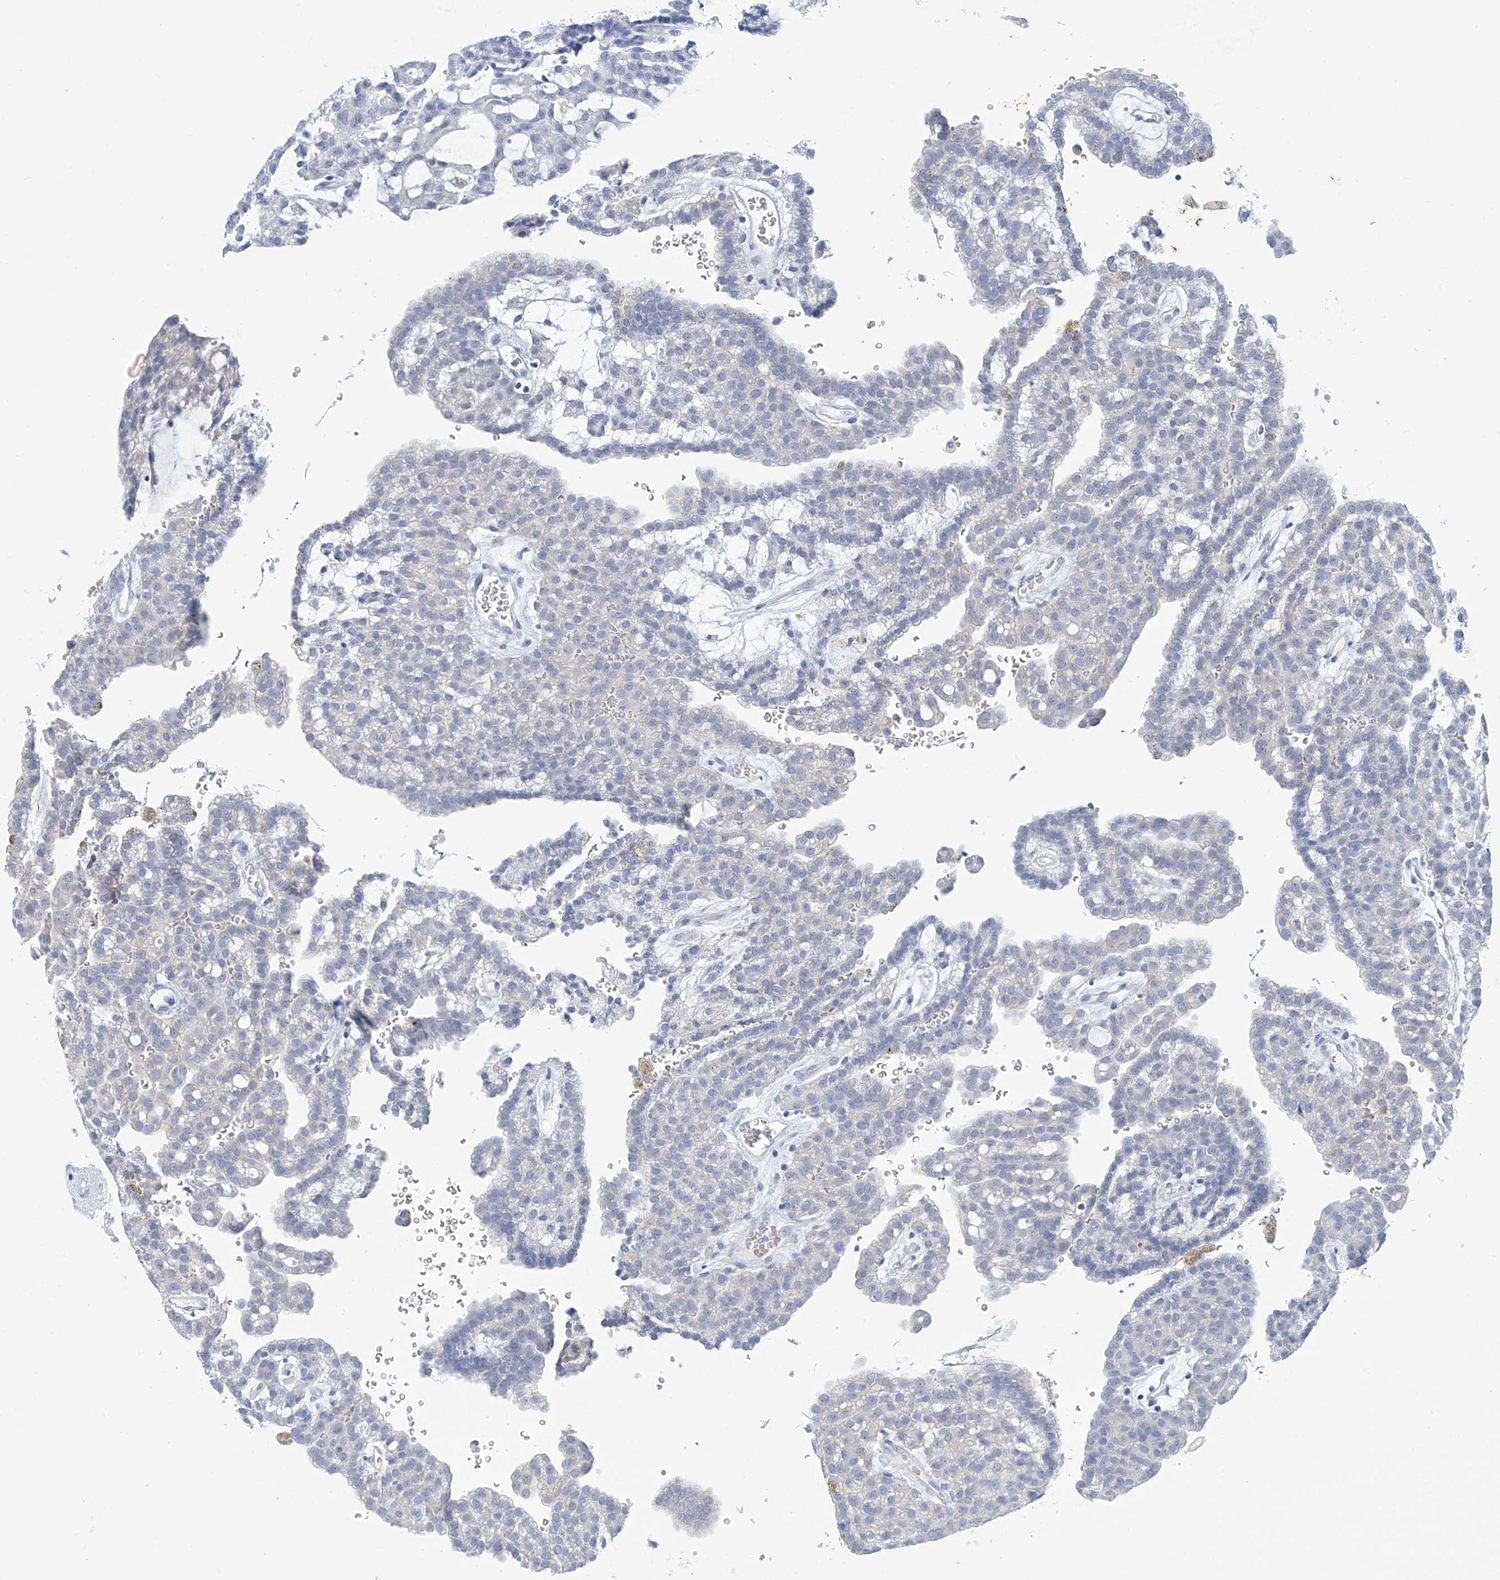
{"staining": {"intensity": "negative", "quantity": "none", "location": "none"}, "tissue": "renal cancer", "cell_type": "Tumor cells", "image_type": "cancer", "snomed": [{"axis": "morphology", "description": "Adenocarcinoma, NOS"}, {"axis": "topography", "description": "Kidney"}], "caption": "Tumor cells show no significant protein positivity in renal cancer (adenocarcinoma).", "gene": "DSP", "patient": {"sex": "male", "age": 63}}